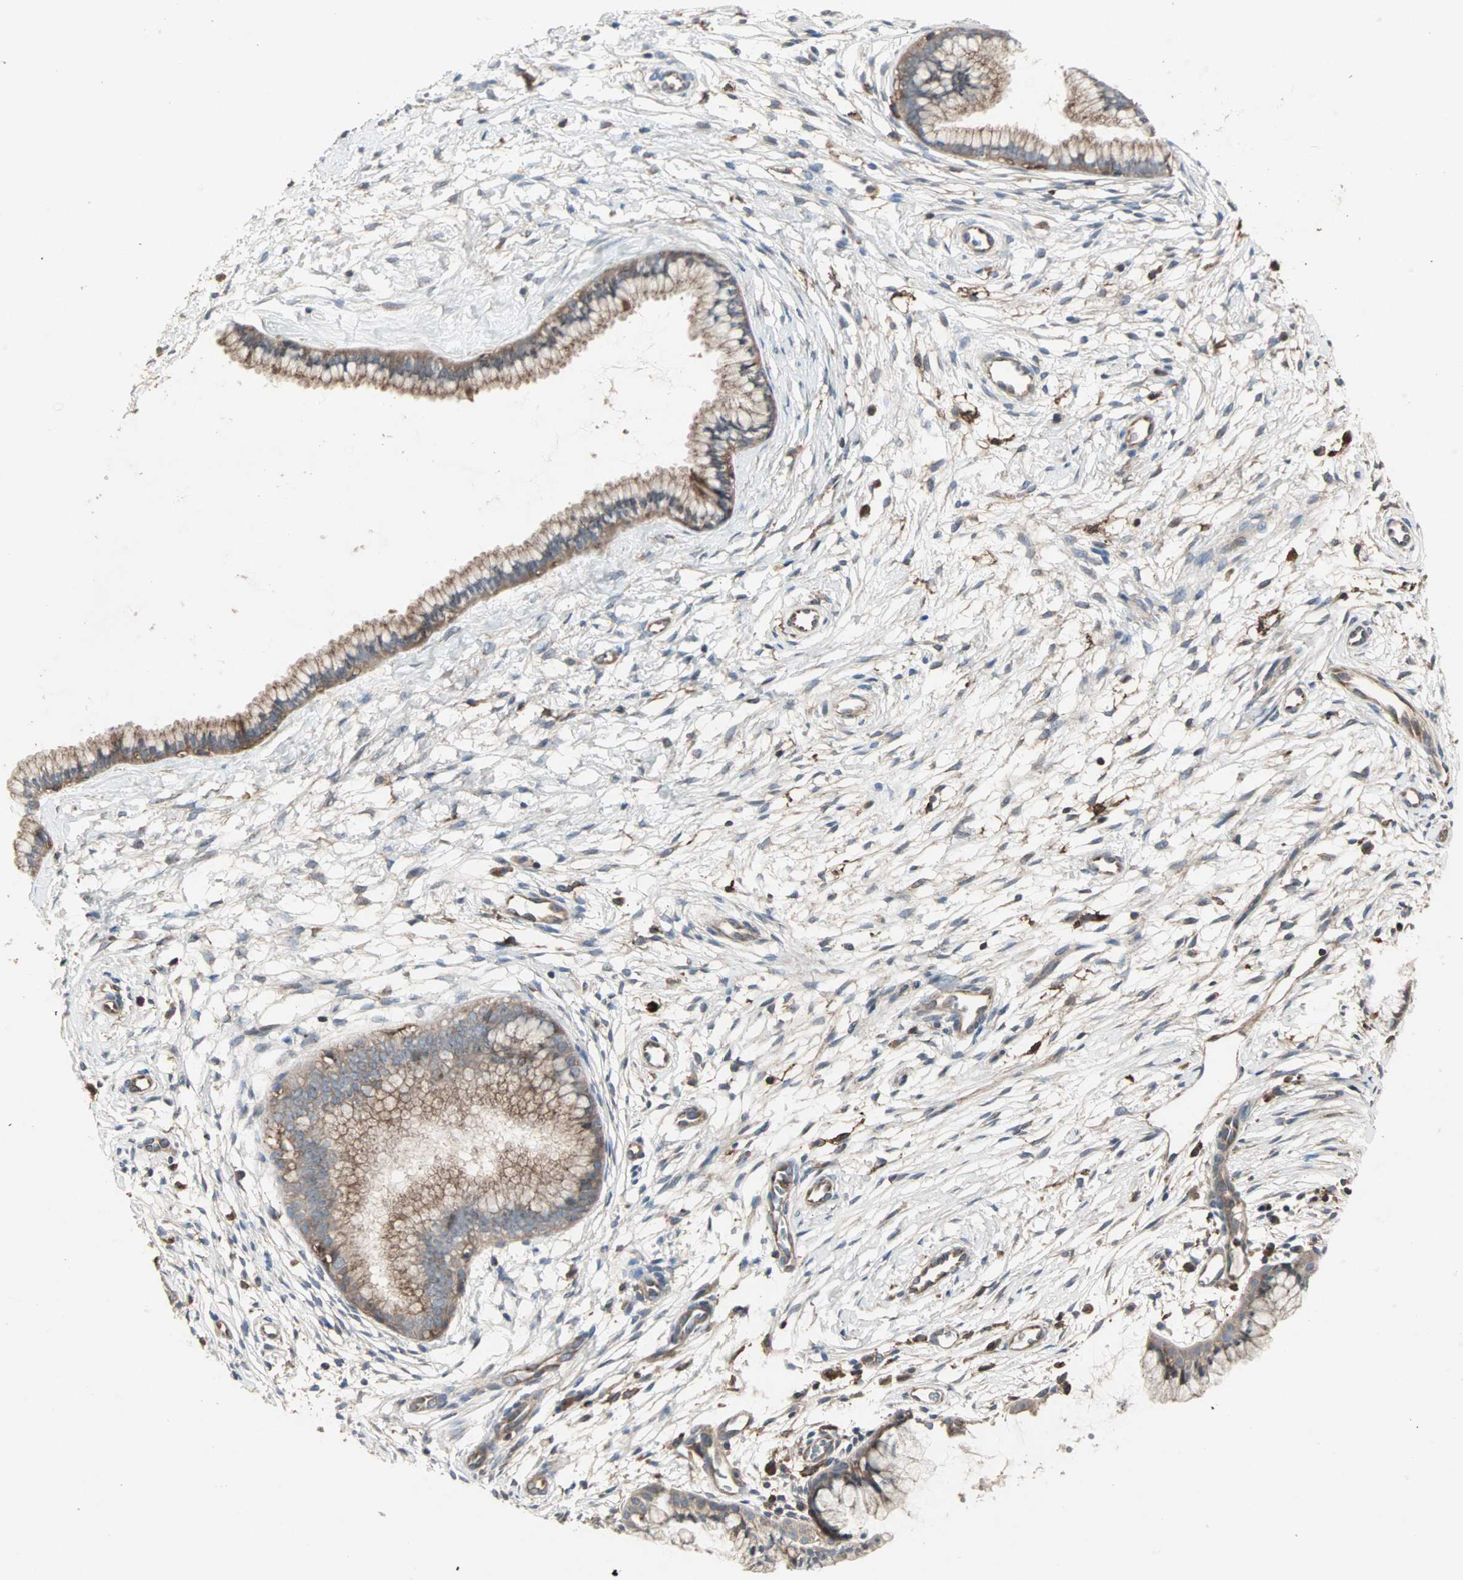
{"staining": {"intensity": "moderate", "quantity": ">75%", "location": "cytoplasmic/membranous"}, "tissue": "cervix", "cell_type": "Glandular cells", "image_type": "normal", "snomed": [{"axis": "morphology", "description": "Normal tissue, NOS"}, {"axis": "topography", "description": "Cervix"}], "caption": "This is an image of IHC staining of unremarkable cervix, which shows moderate expression in the cytoplasmic/membranous of glandular cells.", "gene": "GNAI2", "patient": {"sex": "female", "age": 39}}